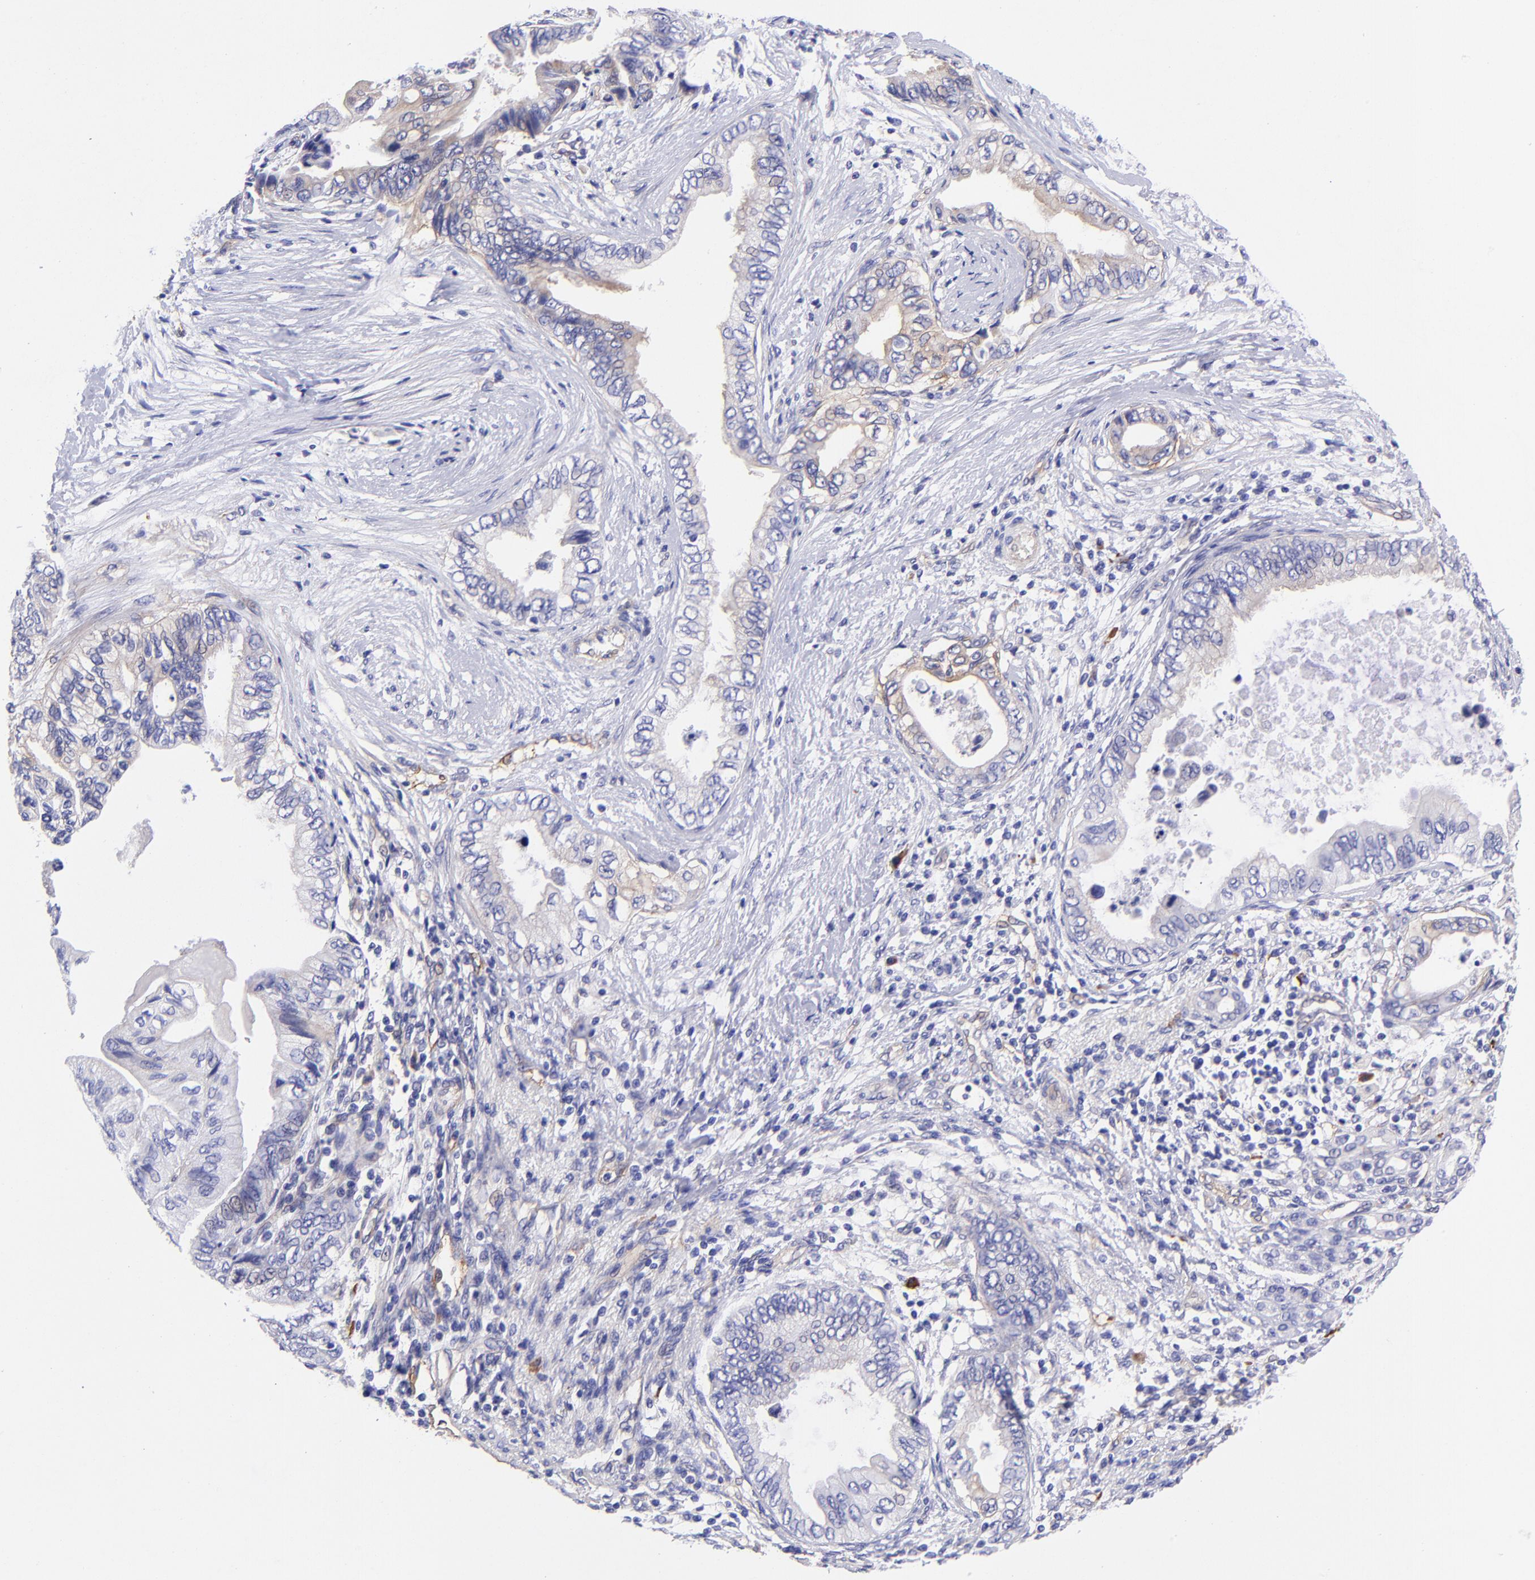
{"staining": {"intensity": "weak", "quantity": "<25%", "location": "cytoplasmic/membranous"}, "tissue": "pancreatic cancer", "cell_type": "Tumor cells", "image_type": "cancer", "snomed": [{"axis": "morphology", "description": "Adenocarcinoma, NOS"}, {"axis": "topography", "description": "Pancreas"}], "caption": "An image of human pancreatic adenocarcinoma is negative for staining in tumor cells. (DAB IHC with hematoxylin counter stain).", "gene": "PPFIBP1", "patient": {"sex": "female", "age": 66}}